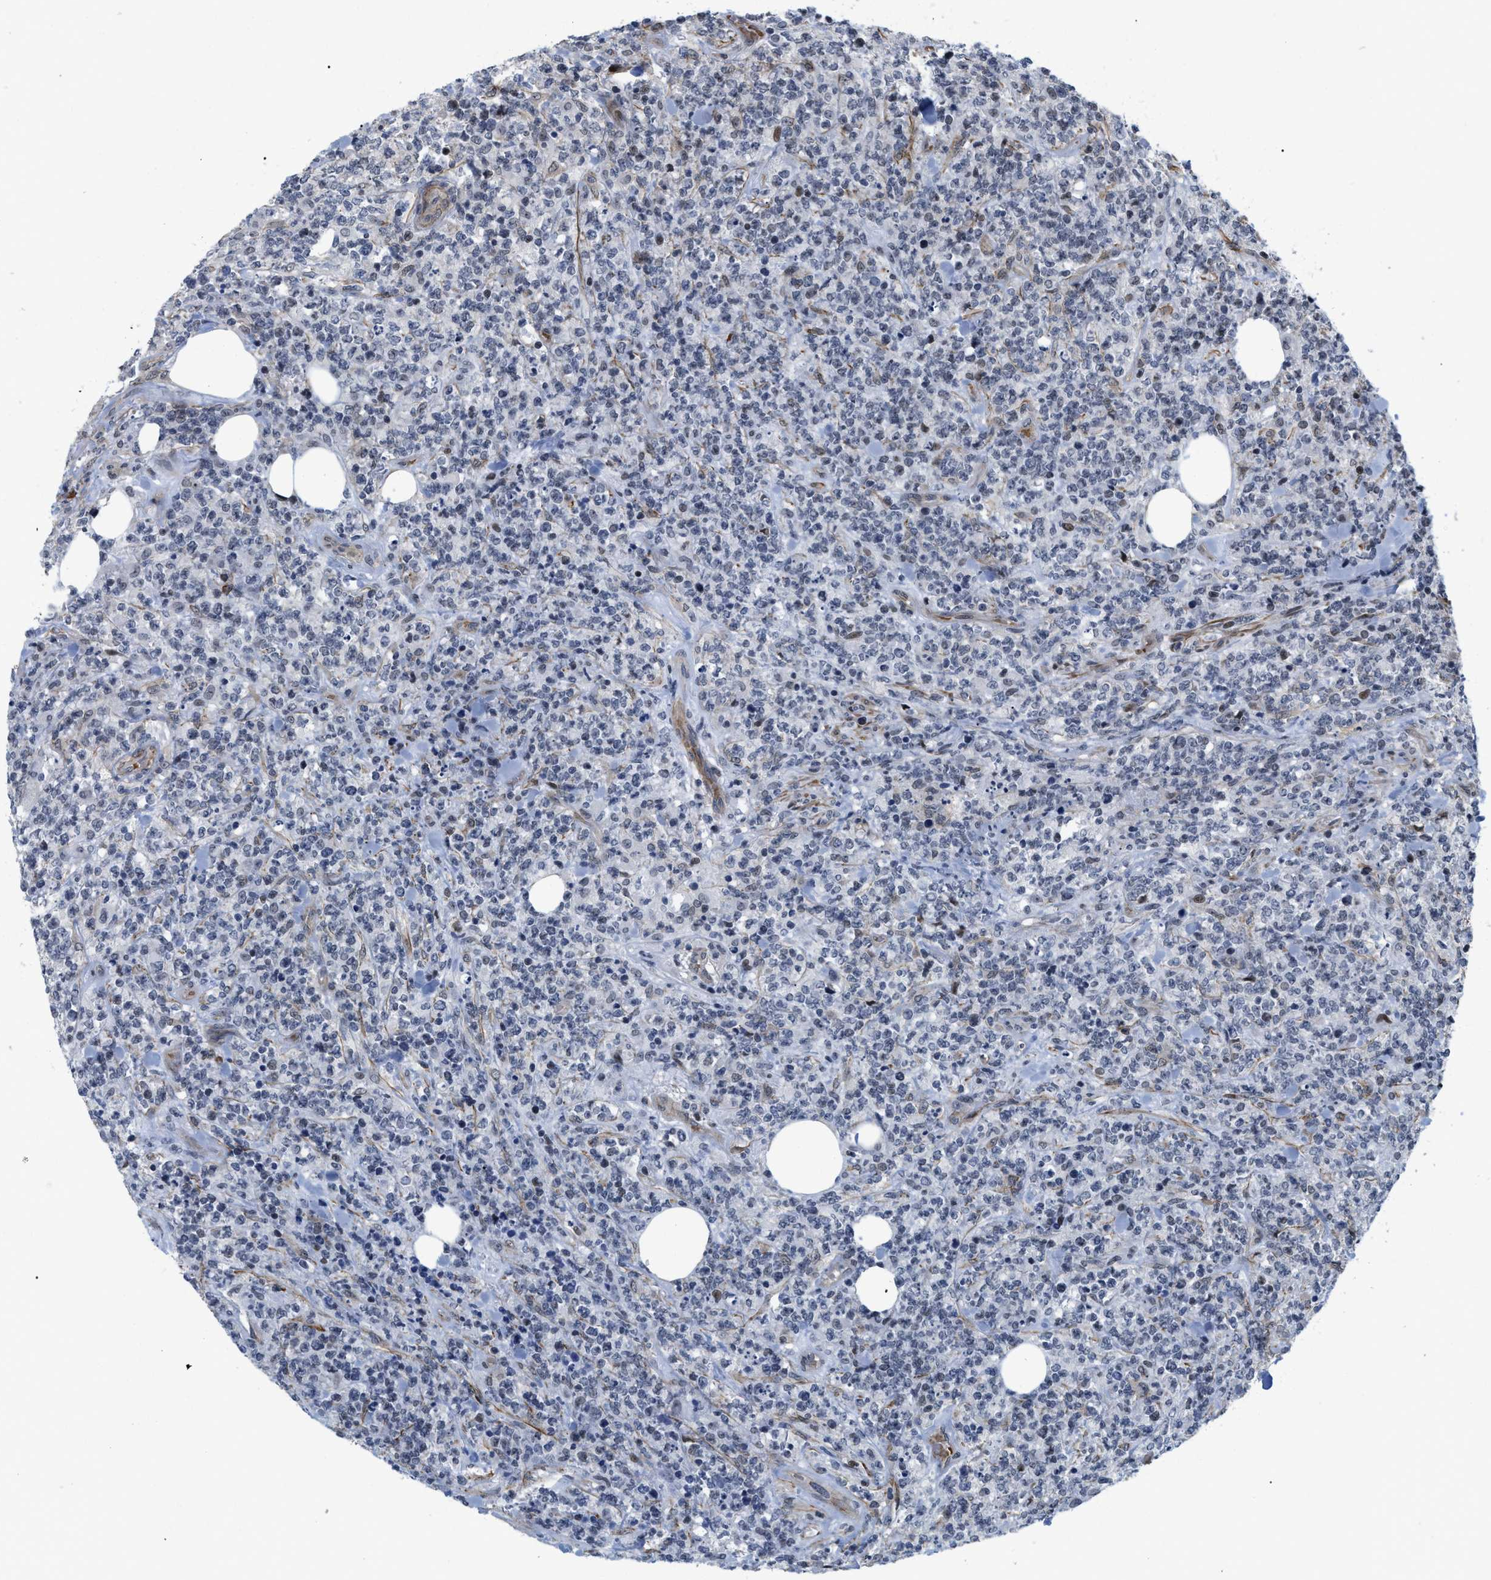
{"staining": {"intensity": "weak", "quantity": "<25%", "location": "nuclear"}, "tissue": "lymphoma", "cell_type": "Tumor cells", "image_type": "cancer", "snomed": [{"axis": "morphology", "description": "Malignant lymphoma, non-Hodgkin's type, High grade"}, {"axis": "topography", "description": "Soft tissue"}], "caption": "The immunohistochemistry (IHC) histopathology image has no significant positivity in tumor cells of lymphoma tissue.", "gene": "GPRASP2", "patient": {"sex": "male", "age": 18}}